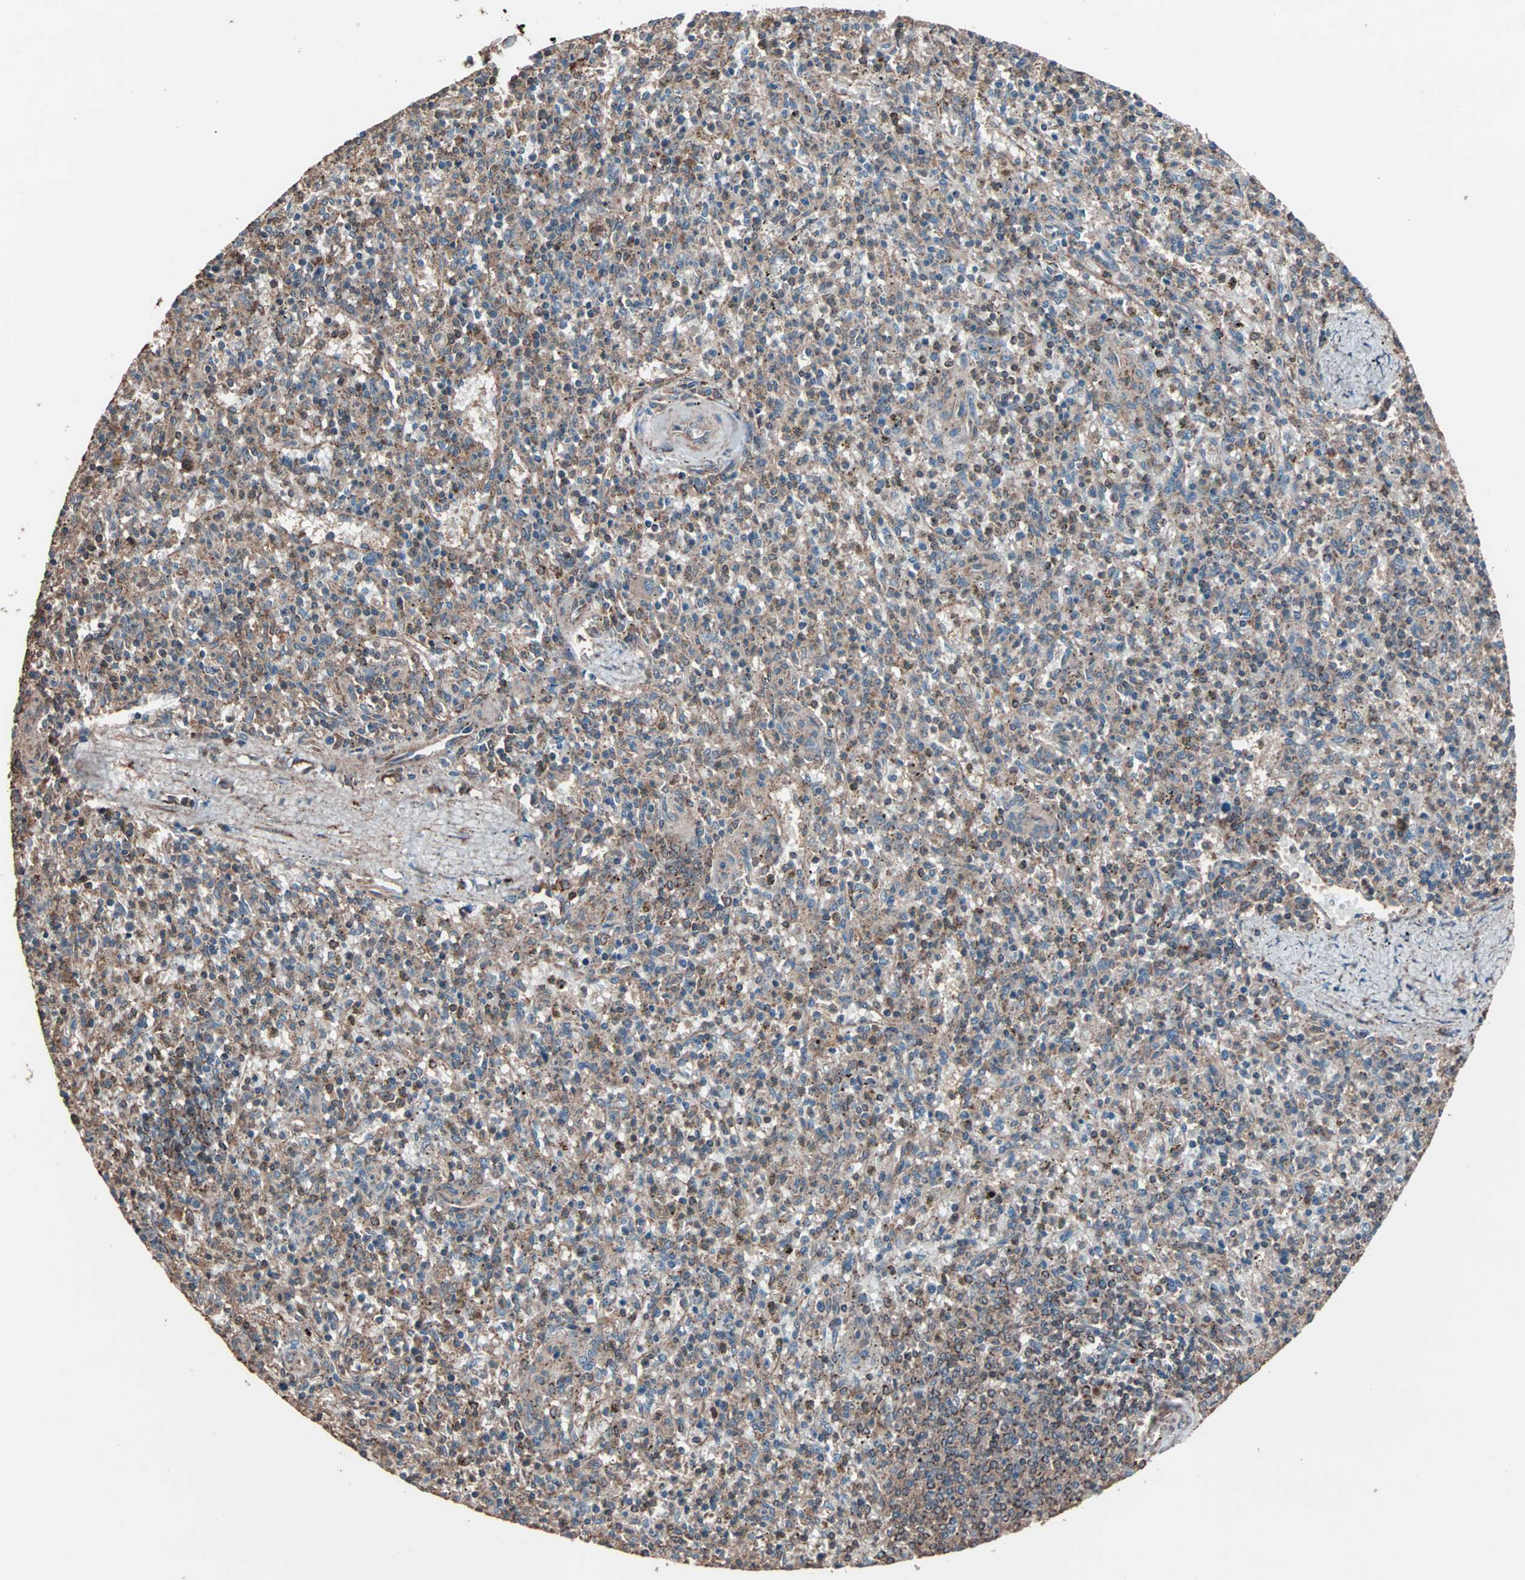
{"staining": {"intensity": "moderate", "quantity": "25%-75%", "location": "cytoplasmic/membranous"}, "tissue": "spleen", "cell_type": "Cells in red pulp", "image_type": "normal", "snomed": [{"axis": "morphology", "description": "Normal tissue, NOS"}, {"axis": "topography", "description": "Spleen"}], "caption": "This micrograph exhibits immunohistochemistry (IHC) staining of unremarkable spleen, with medium moderate cytoplasmic/membranous positivity in approximately 25%-75% of cells in red pulp.", "gene": "MRPL2", "patient": {"sex": "male", "age": 72}}